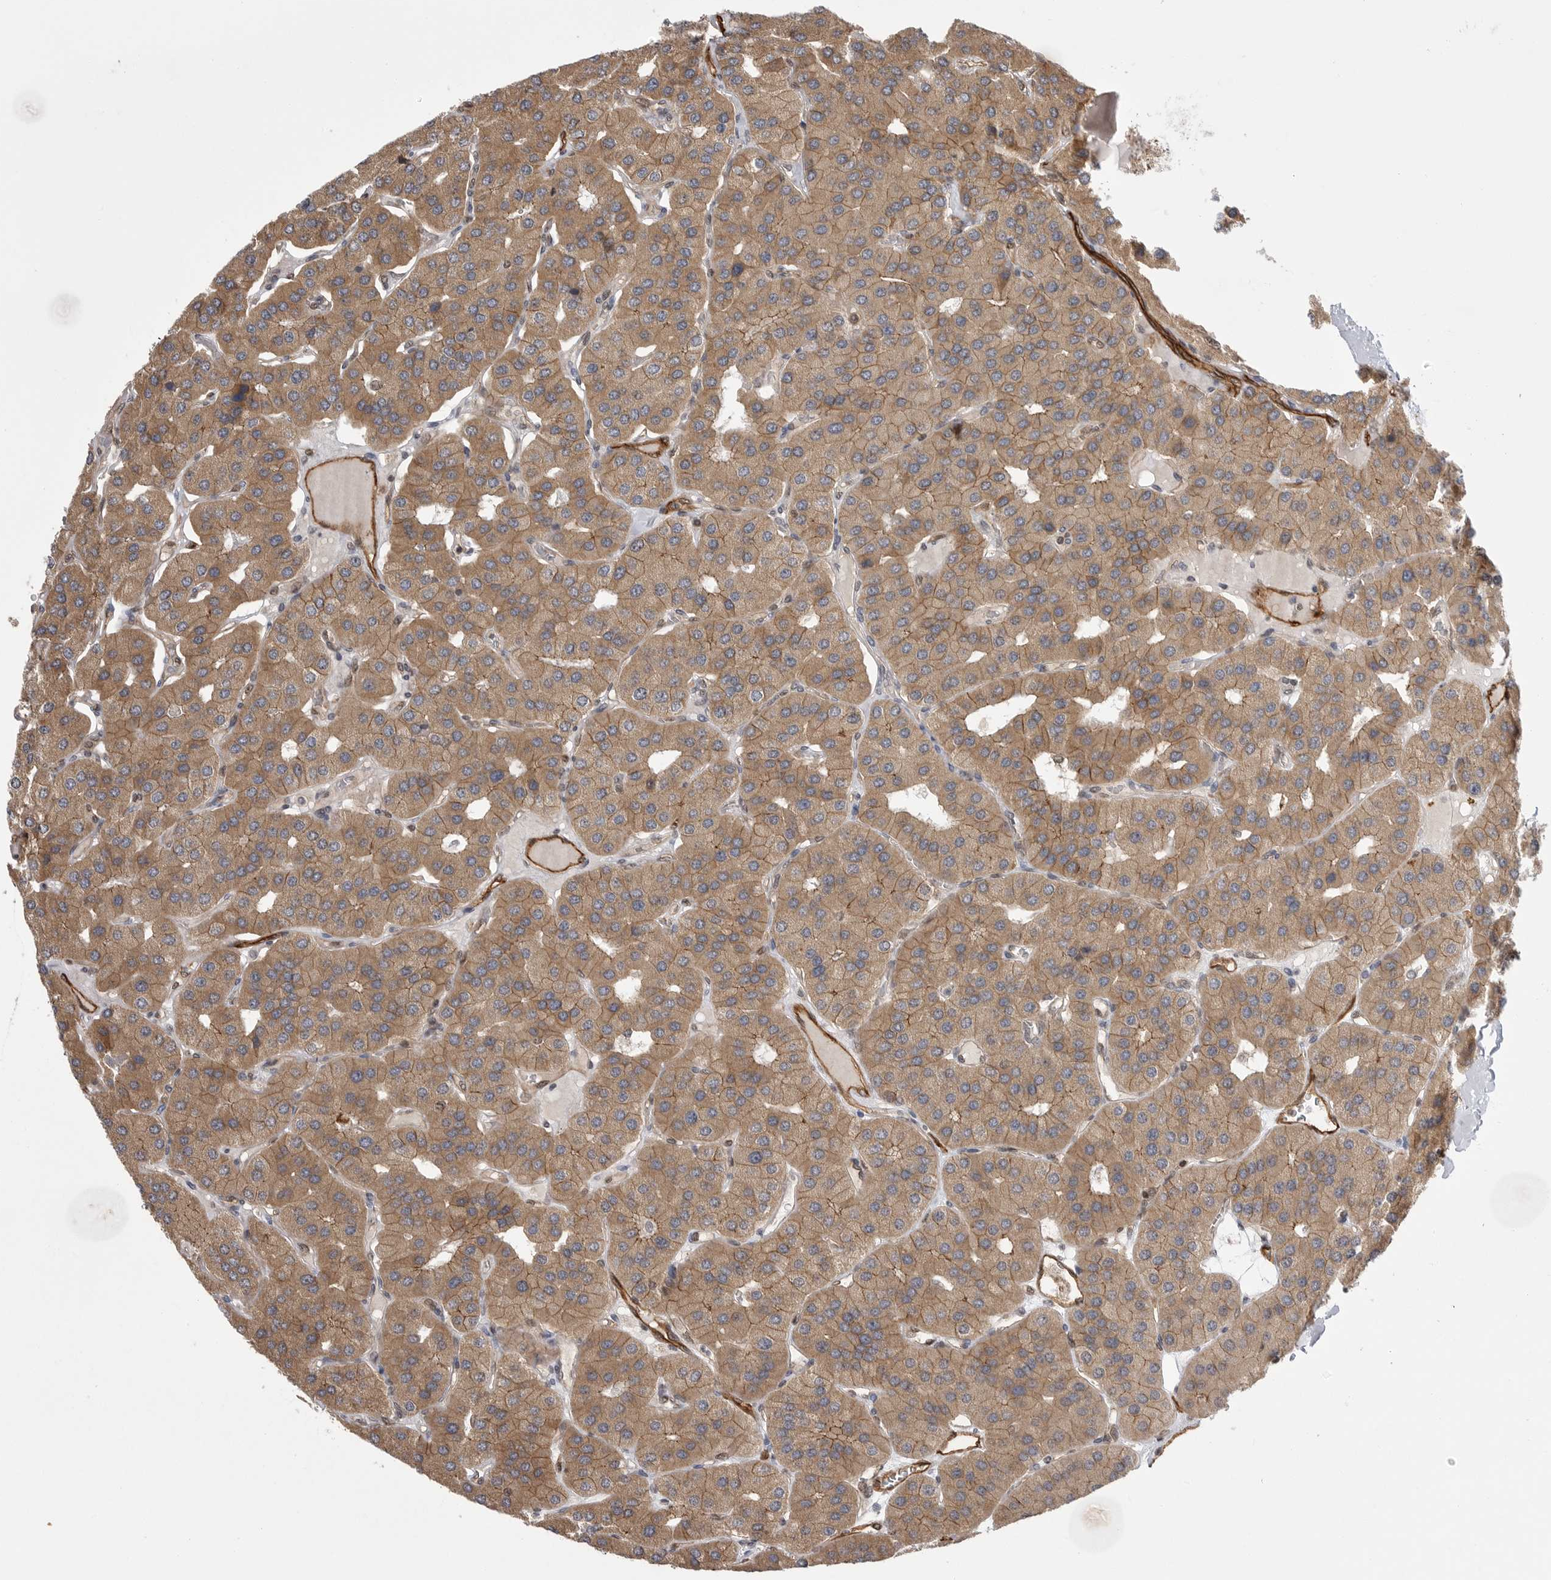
{"staining": {"intensity": "moderate", "quantity": ">75%", "location": "cytoplasmic/membranous"}, "tissue": "parathyroid gland", "cell_type": "Glandular cells", "image_type": "normal", "snomed": [{"axis": "morphology", "description": "Normal tissue, NOS"}, {"axis": "morphology", "description": "Adenoma, NOS"}, {"axis": "topography", "description": "Parathyroid gland"}], "caption": "This is a photomicrograph of immunohistochemistry staining of benign parathyroid gland, which shows moderate staining in the cytoplasmic/membranous of glandular cells.", "gene": "NECTIN1", "patient": {"sex": "female", "age": 86}}